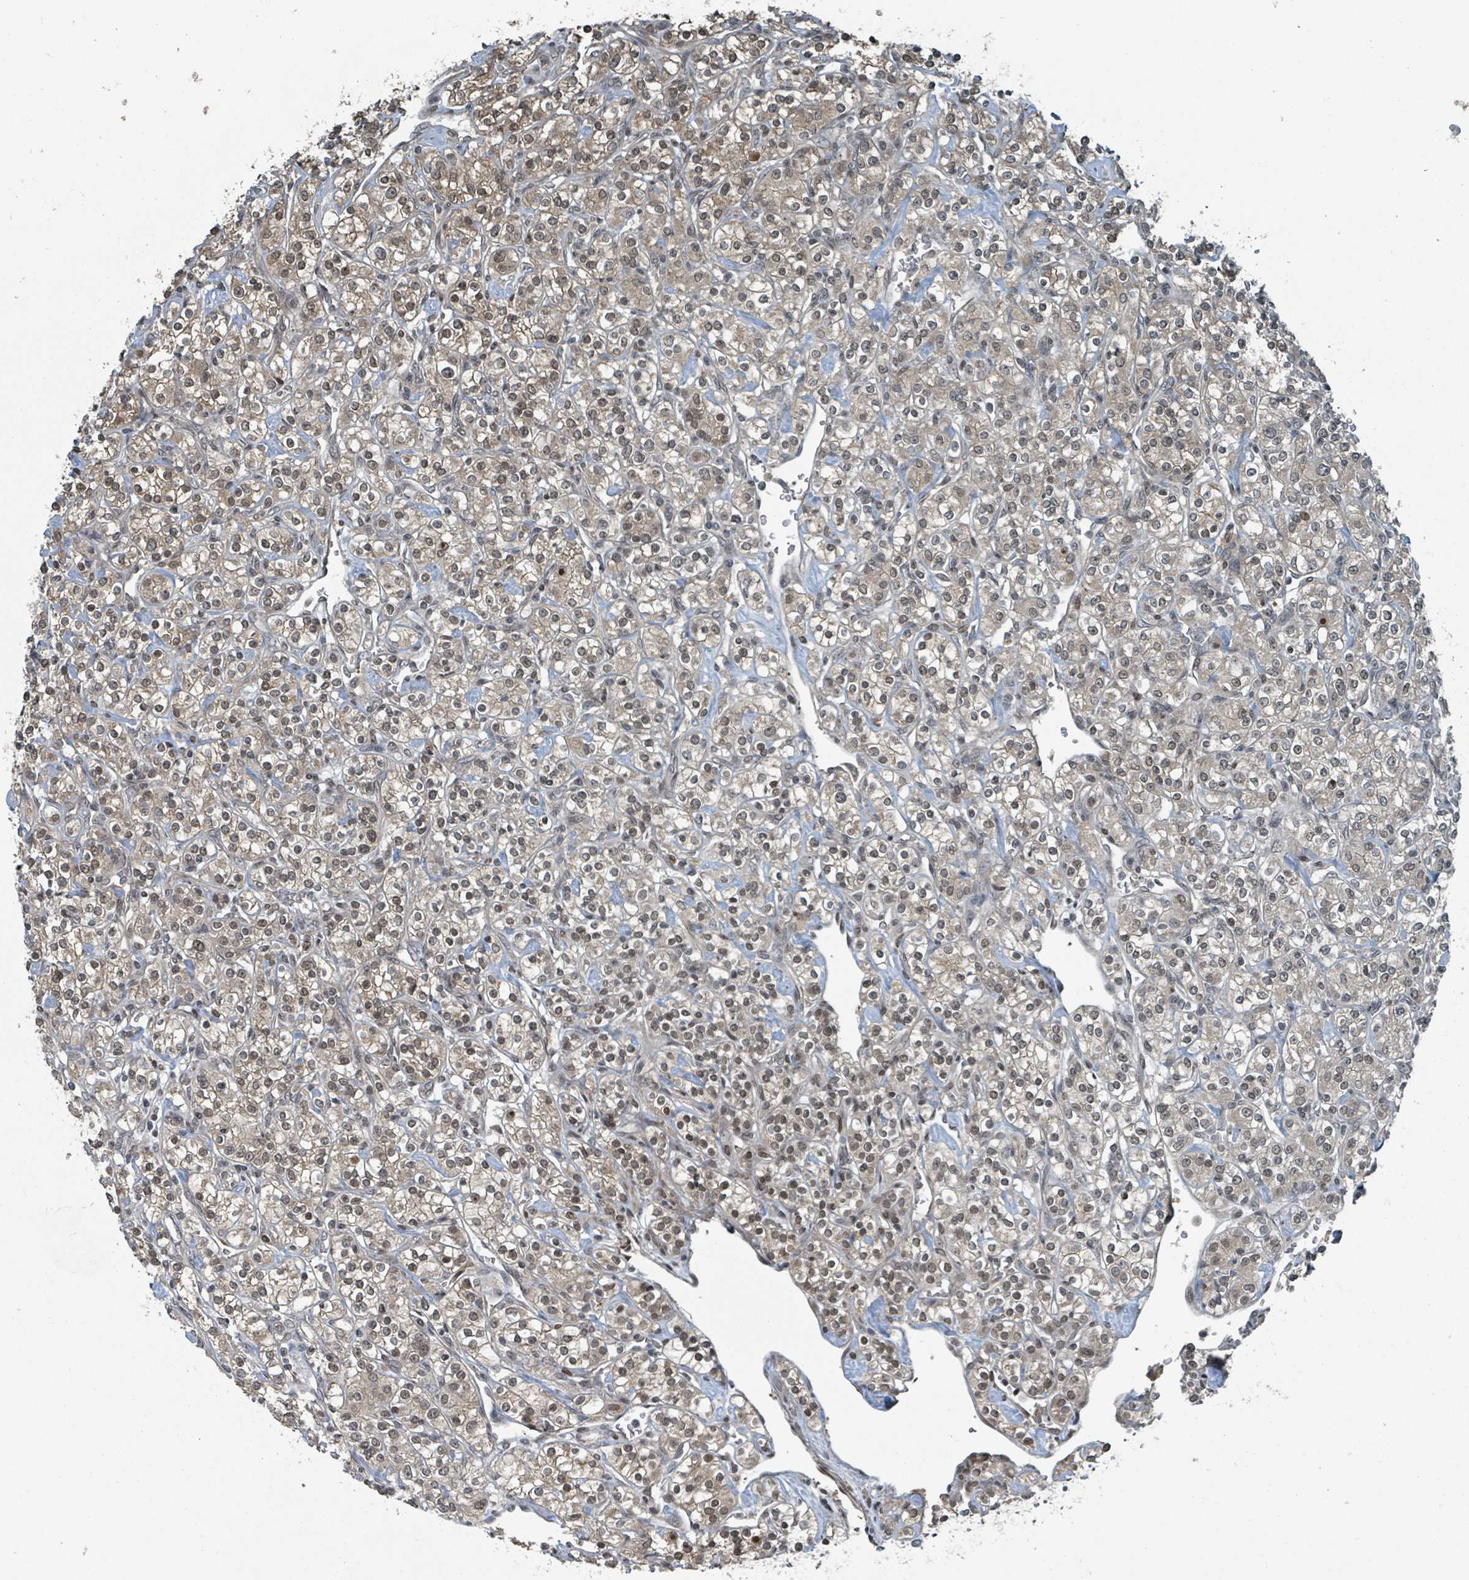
{"staining": {"intensity": "weak", "quantity": ">75%", "location": "cytoplasmic/membranous,nuclear"}, "tissue": "renal cancer", "cell_type": "Tumor cells", "image_type": "cancer", "snomed": [{"axis": "morphology", "description": "Adenocarcinoma, NOS"}, {"axis": "topography", "description": "Kidney"}], "caption": "Adenocarcinoma (renal) tissue reveals weak cytoplasmic/membranous and nuclear positivity in approximately >75% of tumor cells, visualized by immunohistochemistry. (brown staining indicates protein expression, while blue staining denotes nuclei).", "gene": "PHIP", "patient": {"sex": "male", "age": 77}}